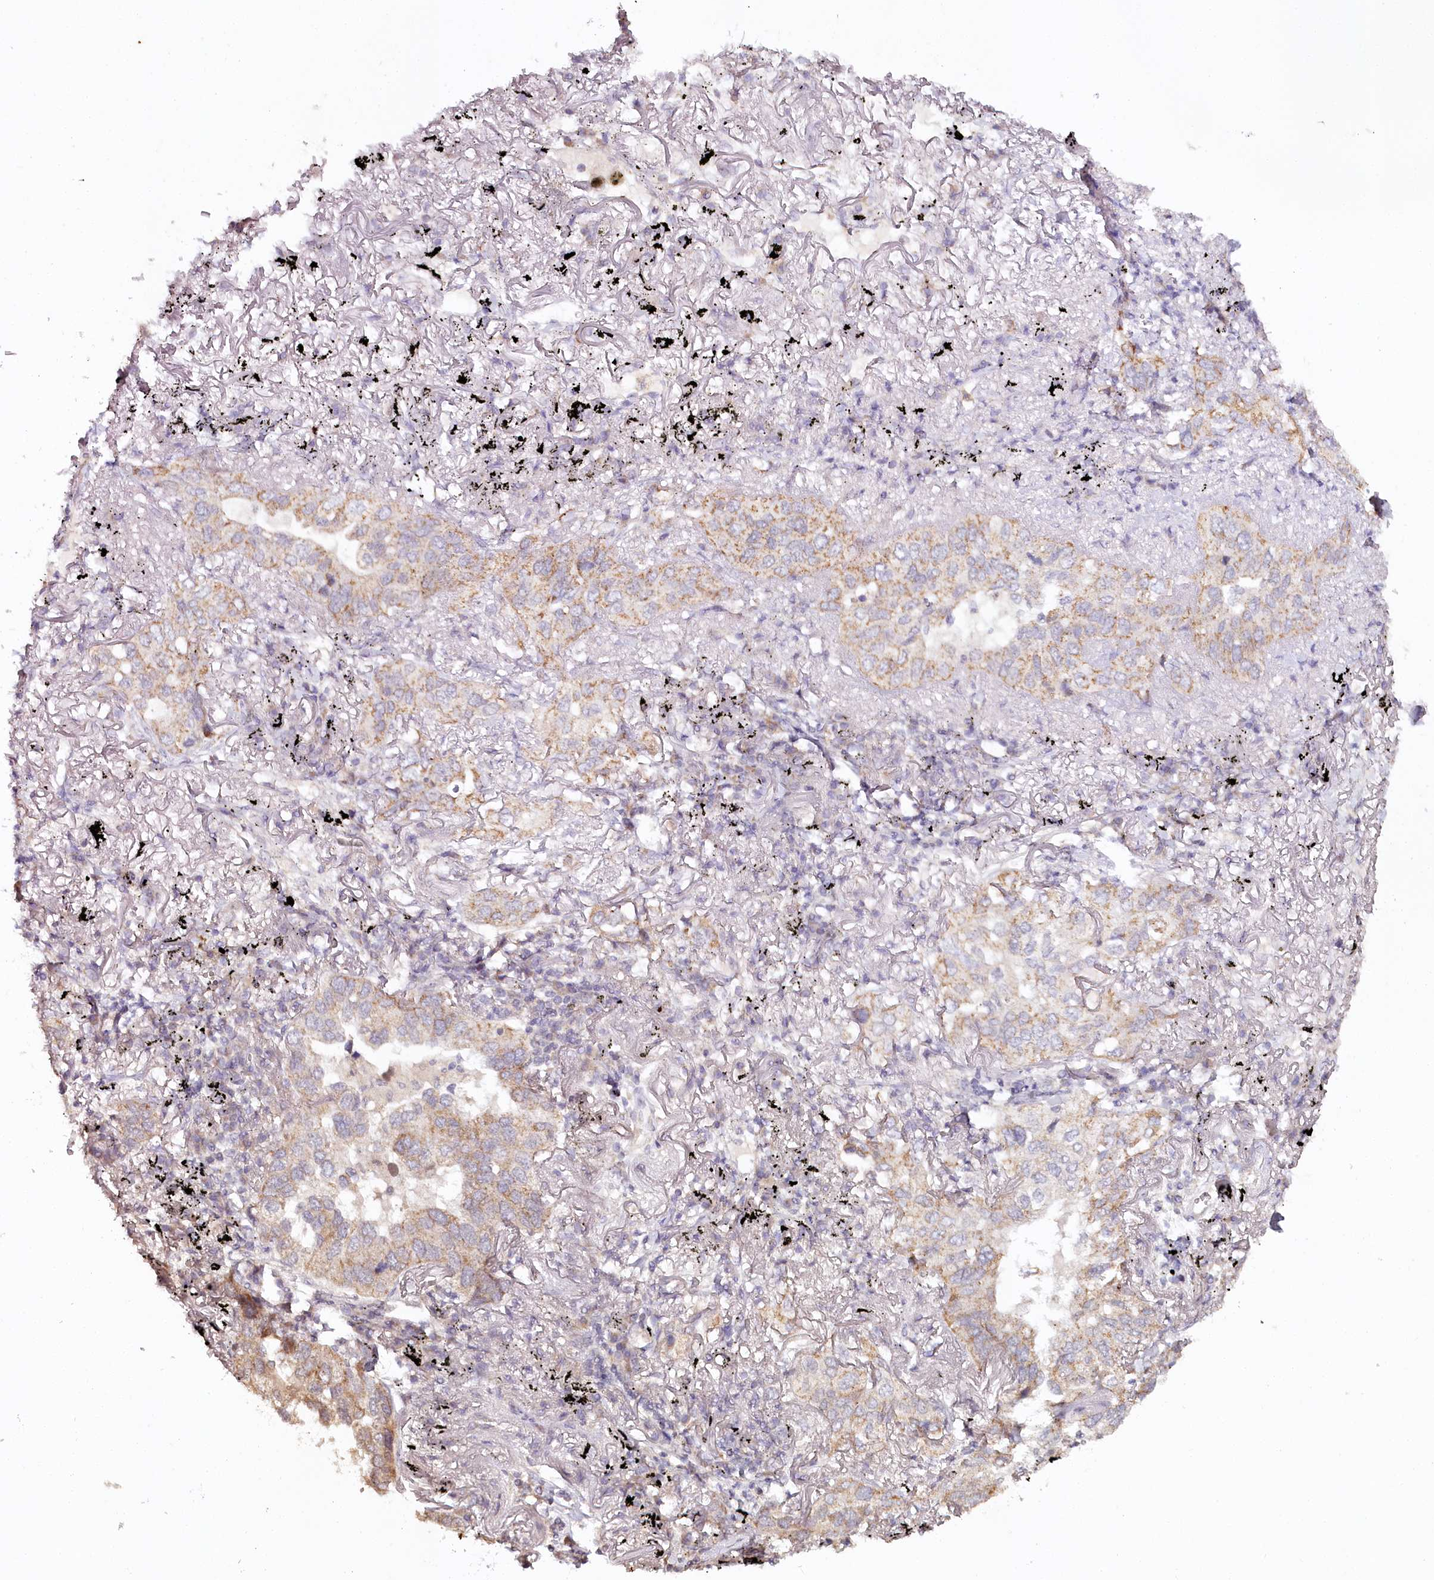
{"staining": {"intensity": "weak", "quantity": "25%-75%", "location": "cytoplasmic/membranous"}, "tissue": "lung cancer", "cell_type": "Tumor cells", "image_type": "cancer", "snomed": [{"axis": "morphology", "description": "Adenocarcinoma, NOS"}, {"axis": "topography", "description": "Lung"}], "caption": "This micrograph shows IHC staining of human lung cancer, with low weak cytoplasmic/membranous positivity in approximately 25%-75% of tumor cells.", "gene": "MMP25", "patient": {"sex": "male", "age": 65}}